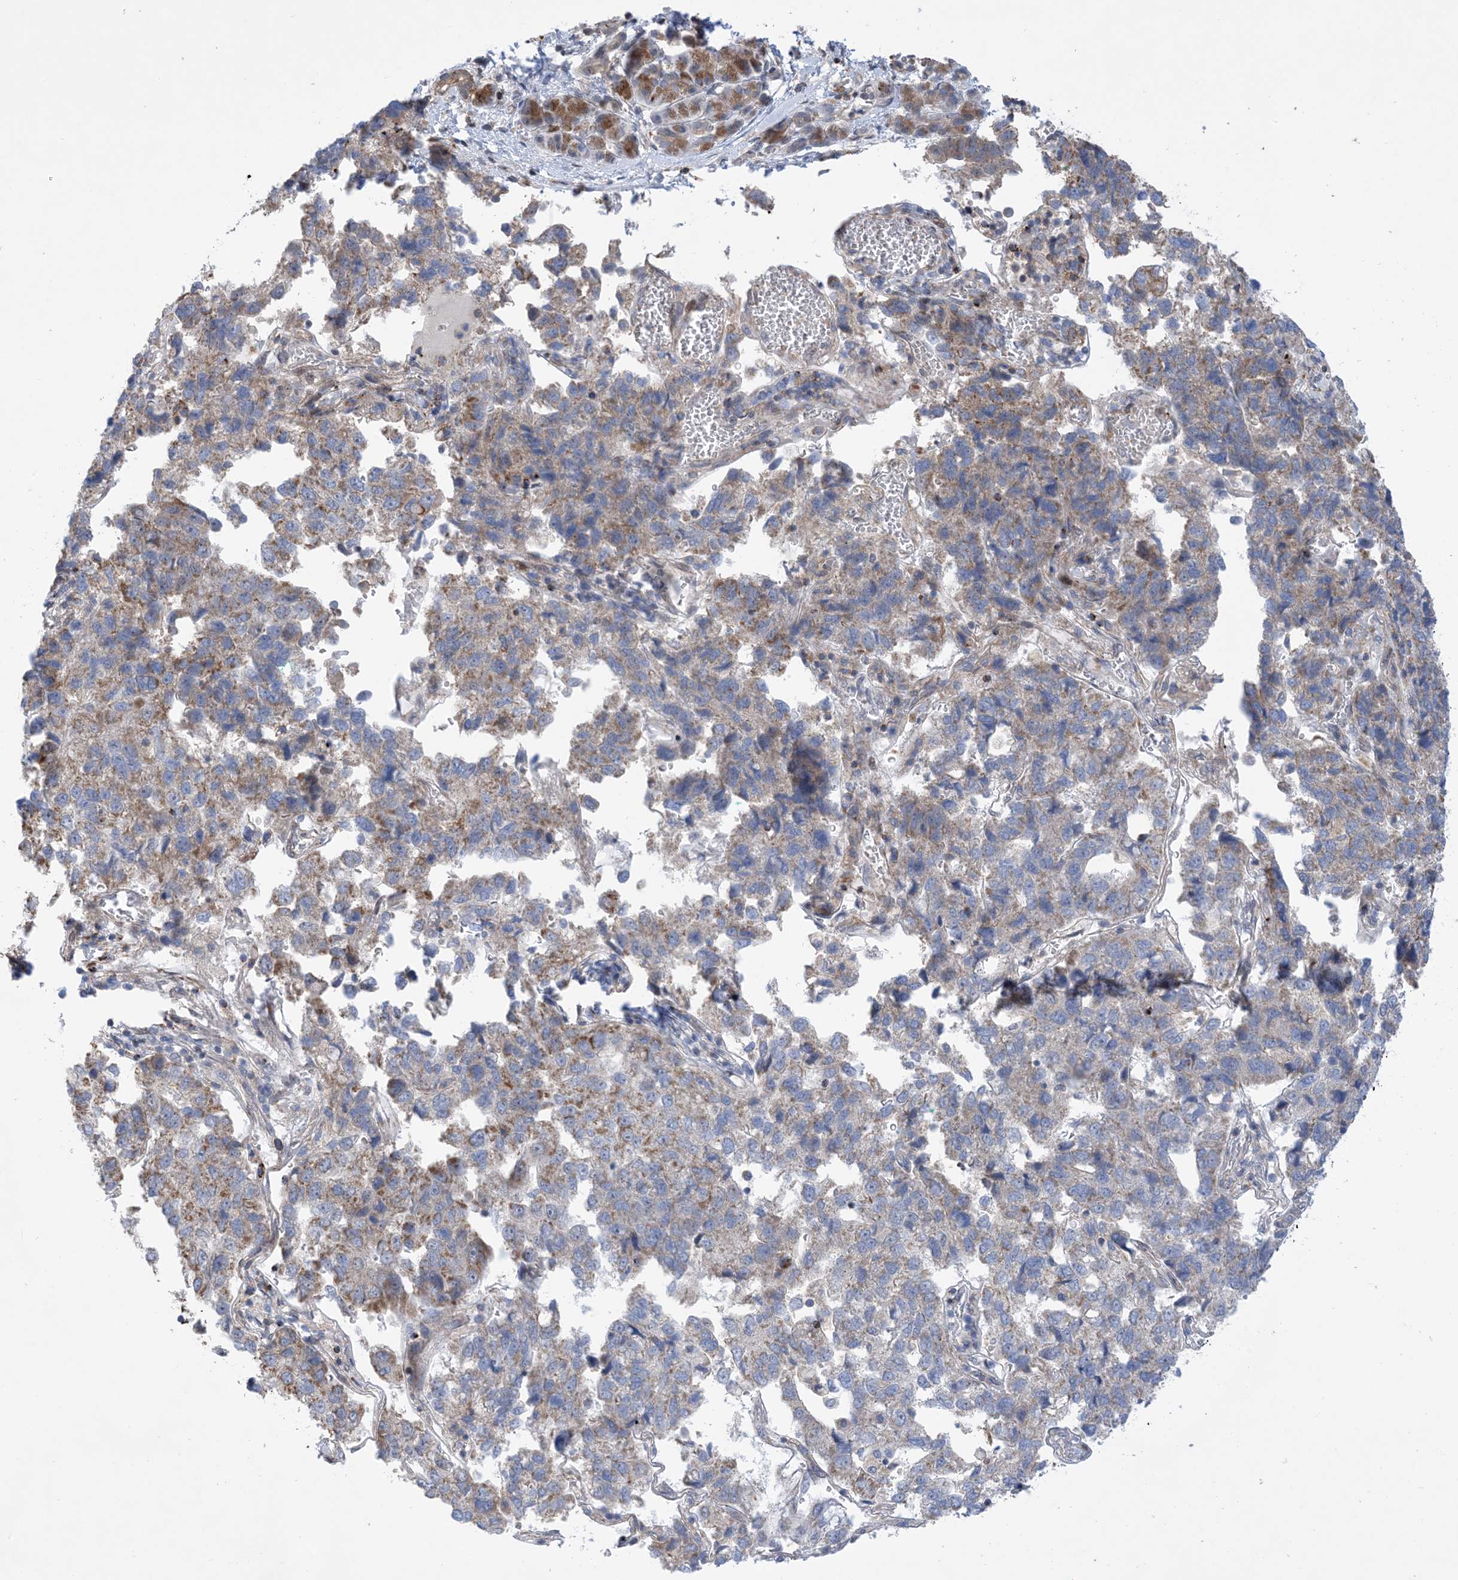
{"staining": {"intensity": "moderate", "quantity": "<25%", "location": "cytoplasmic/membranous"}, "tissue": "pancreatic cancer", "cell_type": "Tumor cells", "image_type": "cancer", "snomed": [{"axis": "morphology", "description": "Adenocarcinoma, NOS"}, {"axis": "topography", "description": "Pancreas"}], "caption": "IHC staining of pancreatic adenocarcinoma, which demonstrates low levels of moderate cytoplasmic/membranous positivity in approximately <25% of tumor cells indicating moderate cytoplasmic/membranous protein positivity. The staining was performed using DAB (brown) for protein detection and nuclei were counterstained in hematoxylin (blue).", "gene": "ZNF8", "patient": {"sex": "female", "age": 61}}